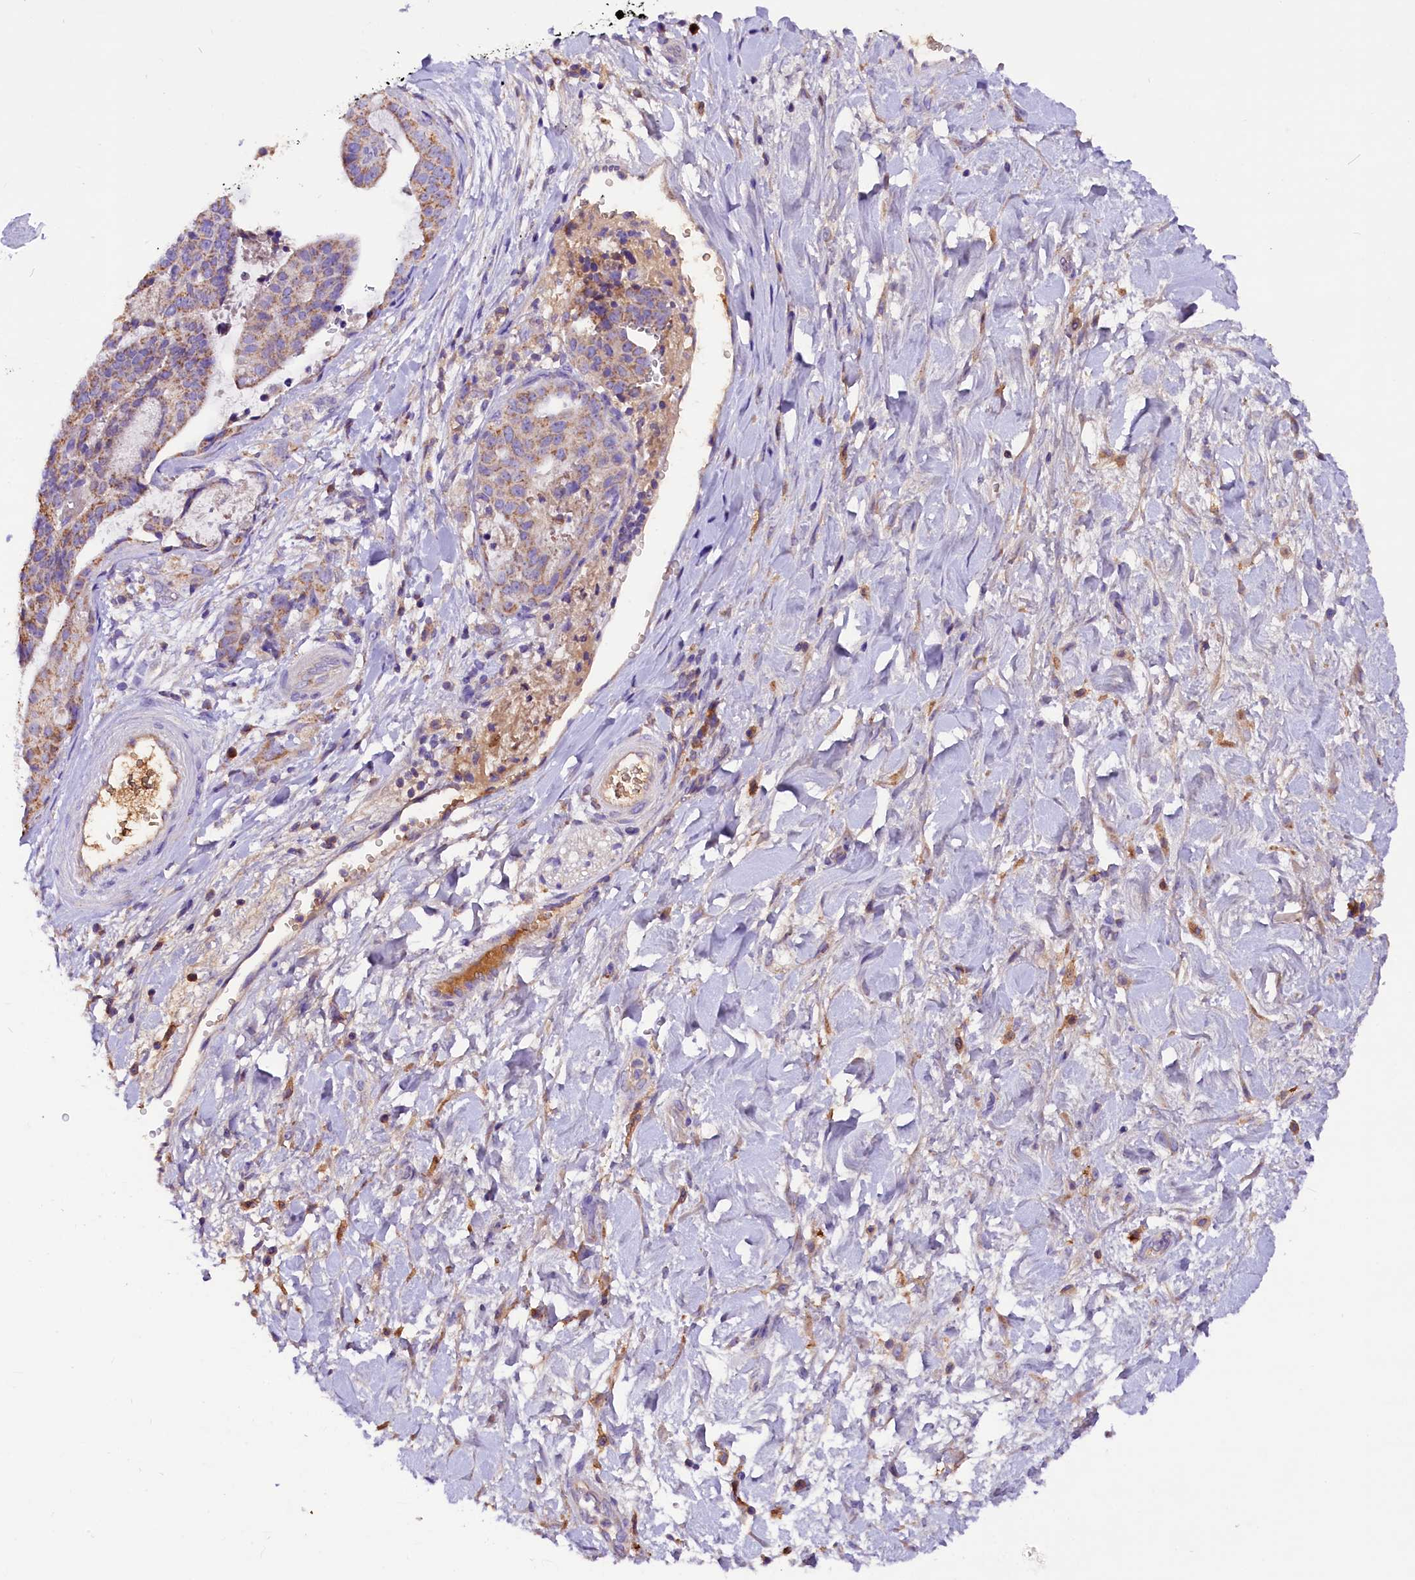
{"staining": {"intensity": "weak", "quantity": ">75%", "location": "cytoplasmic/membranous"}, "tissue": "stomach cancer", "cell_type": "Tumor cells", "image_type": "cancer", "snomed": [{"axis": "morphology", "description": "Adenocarcinoma, NOS"}, {"axis": "topography", "description": "Stomach"}], "caption": "Immunohistochemistry (IHC) micrograph of neoplastic tissue: adenocarcinoma (stomach) stained using immunohistochemistry (IHC) reveals low levels of weak protein expression localized specifically in the cytoplasmic/membranous of tumor cells, appearing as a cytoplasmic/membranous brown color.", "gene": "SIX5", "patient": {"sex": "male", "age": 48}}